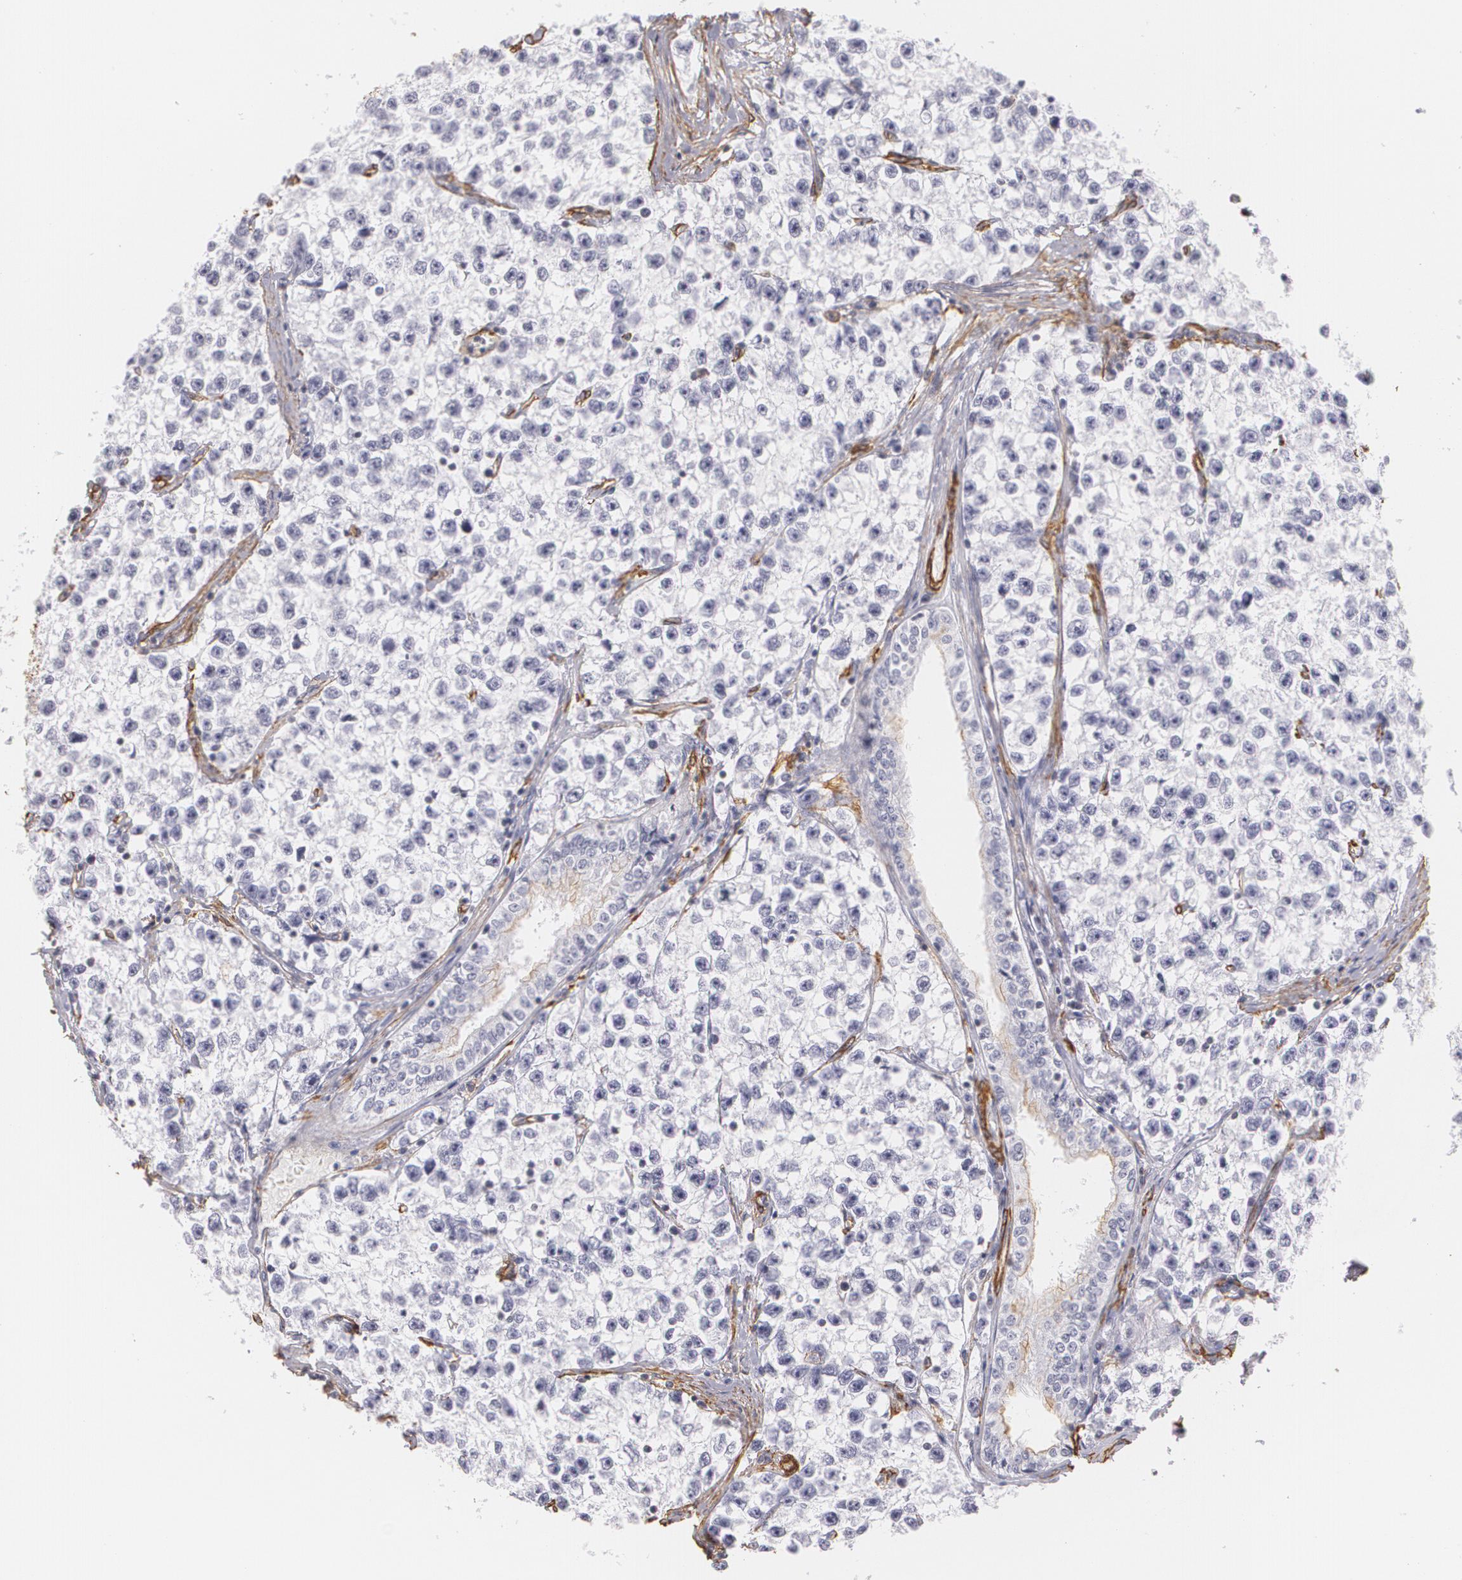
{"staining": {"intensity": "negative", "quantity": "none", "location": "none"}, "tissue": "testis cancer", "cell_type": "Tumor cells", "image_type": "cancer", "snomed": [{"axis": "morphology", "description": "Seminoma, NOS"}, {"axis": "morphology", "description": "Carcinoma, Embryonal, NOS"}, {"axis": "topography", "description": "Testis"}], "caption": "Immunohistochemistry (IHC) photomicrograph of testis embryonal carcinoma stained for a protein (brown), which shows no staining in tumor cells.", "gene": "VAMP1", "patient": {"sex": "male", "age": 30}}